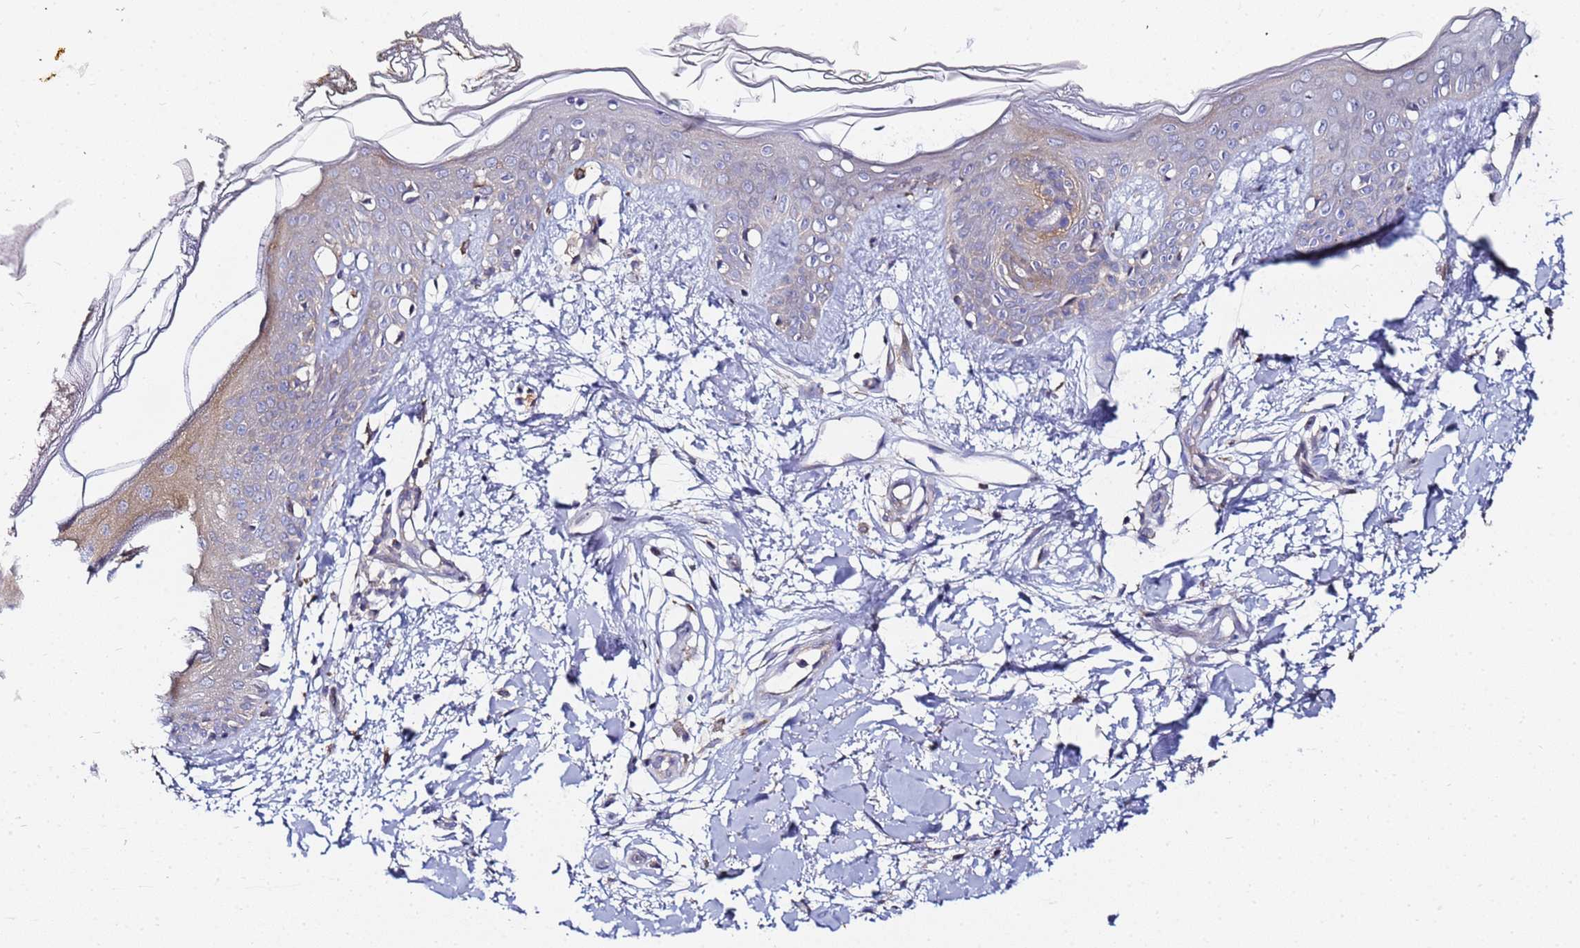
{"staining": {"intensity": "negative", "quantity": "none", "location": "none"}, "tissue": "skin", "cell_type": "Fibroblasts", "image_type": "normal", "snomed": [{"axis": "morphology", "description": "Normal tissue, NOS"}, {"axis": "topography", "description": "Skin"}], "caption": "Fibroblasts are negative for protein expression in normal human skin. (DAB IHC, high magnification).", "gene": "CHM", "patient": {"sex": "female", "age": 34}}